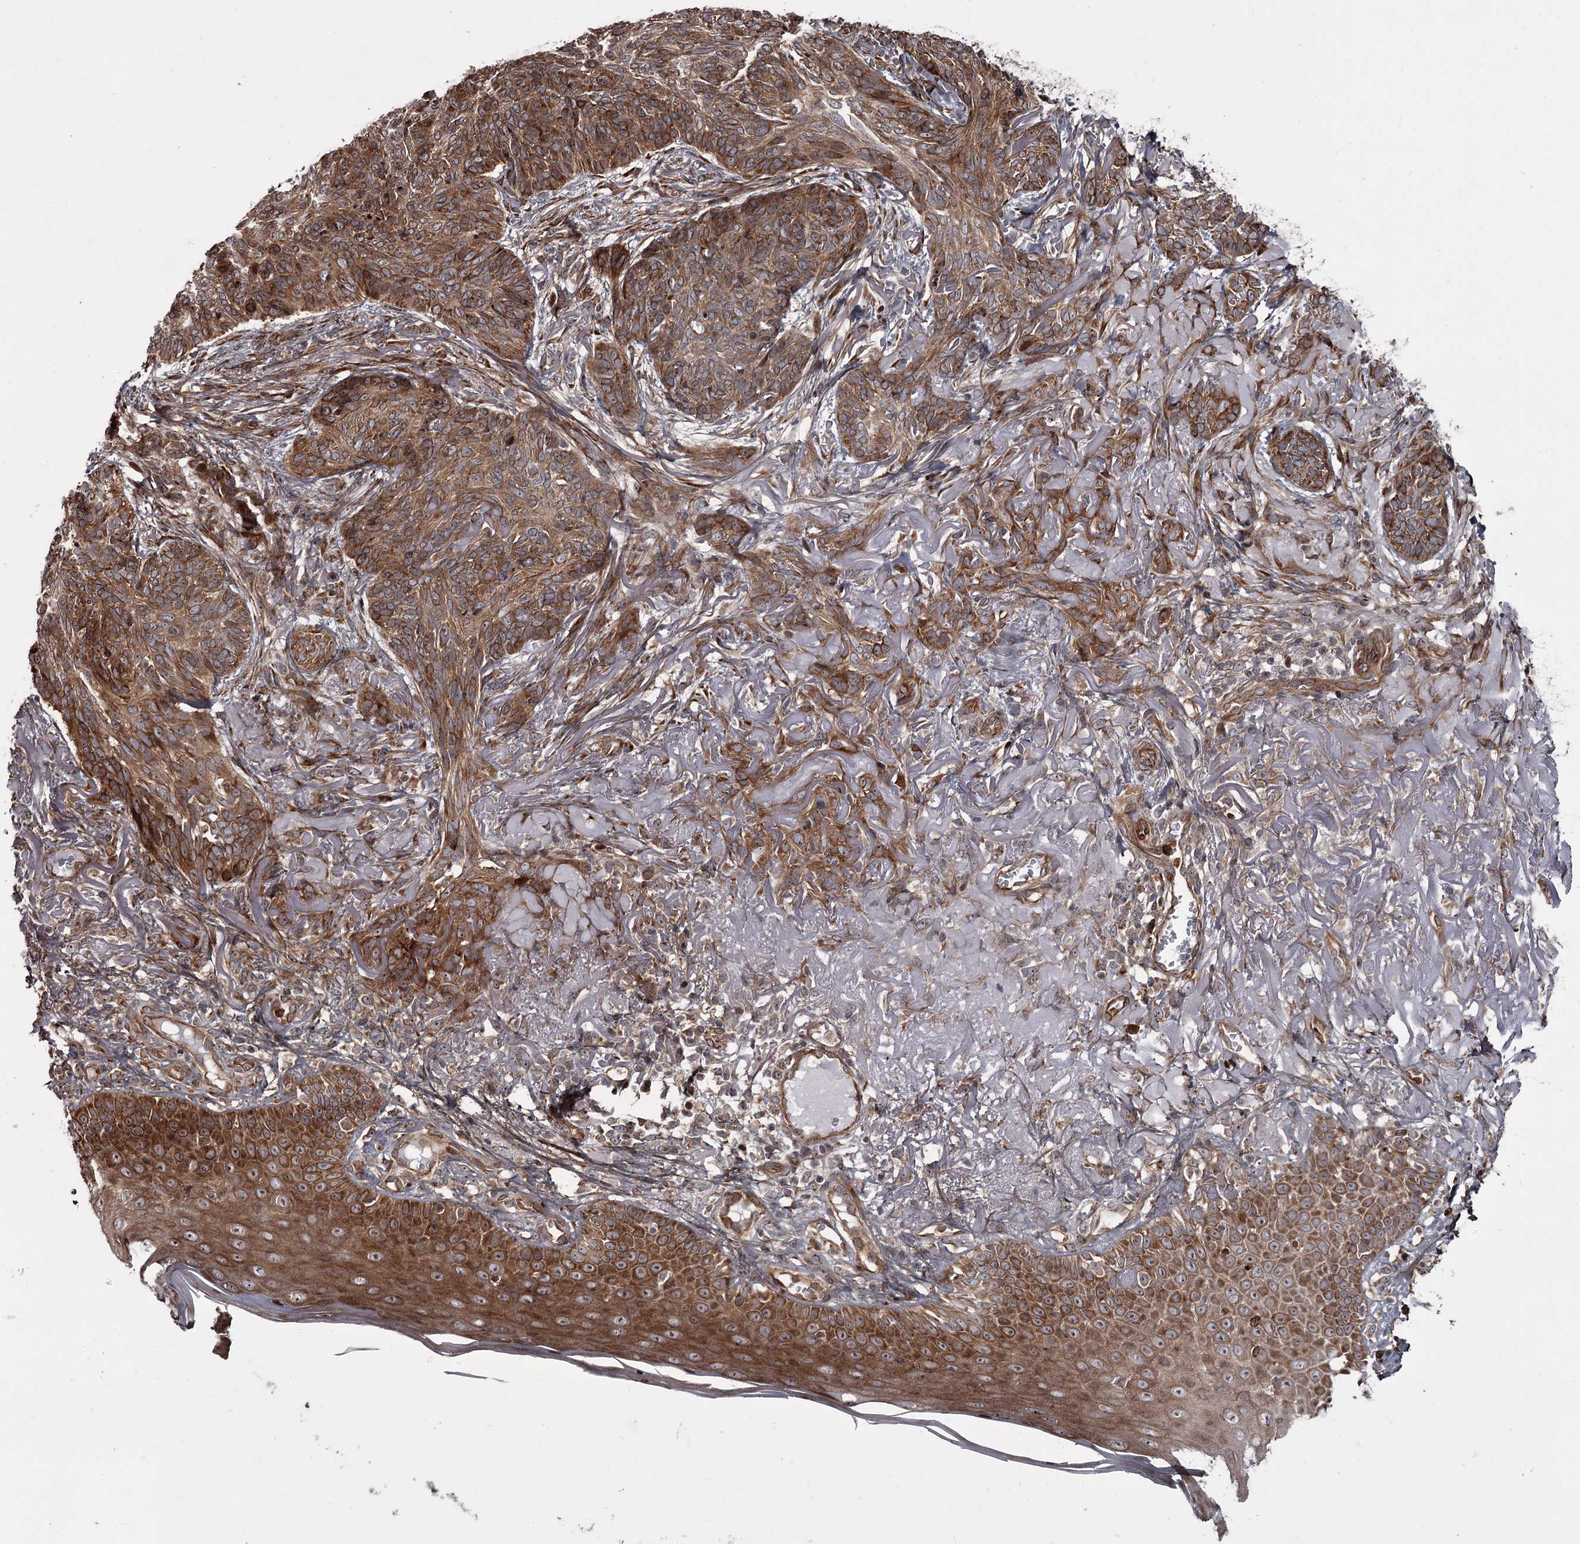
{"staining": {"intensity": "moderate", "quantity": ">75%", "location": "cytoplasmic/membranous"}, "tissue": "skin cancer", "cell_type": "Tumor cells", "image_type": "cancer", "snomed": [{"axis": "morphology", "description": "Normal tissue, NOS"}, {"axis": "morphology", "description": "Basal cell carcinoma"}, {"axis": "topography", "description": "Skin"}], "caption": "Immunohistochemistry histopathology image of neoplastic tissue: basal cell carcinoma (skin) stained using immunohistochemistry (IHC) reveals medium levels of moderate protein expression localized specifically in the cytoplasmic/membranous of tumor cells, appearing as a cytoplasmic/membranous brown color.", "gene": "THAP9", "patient": {"sex": "male", "age": 66}}